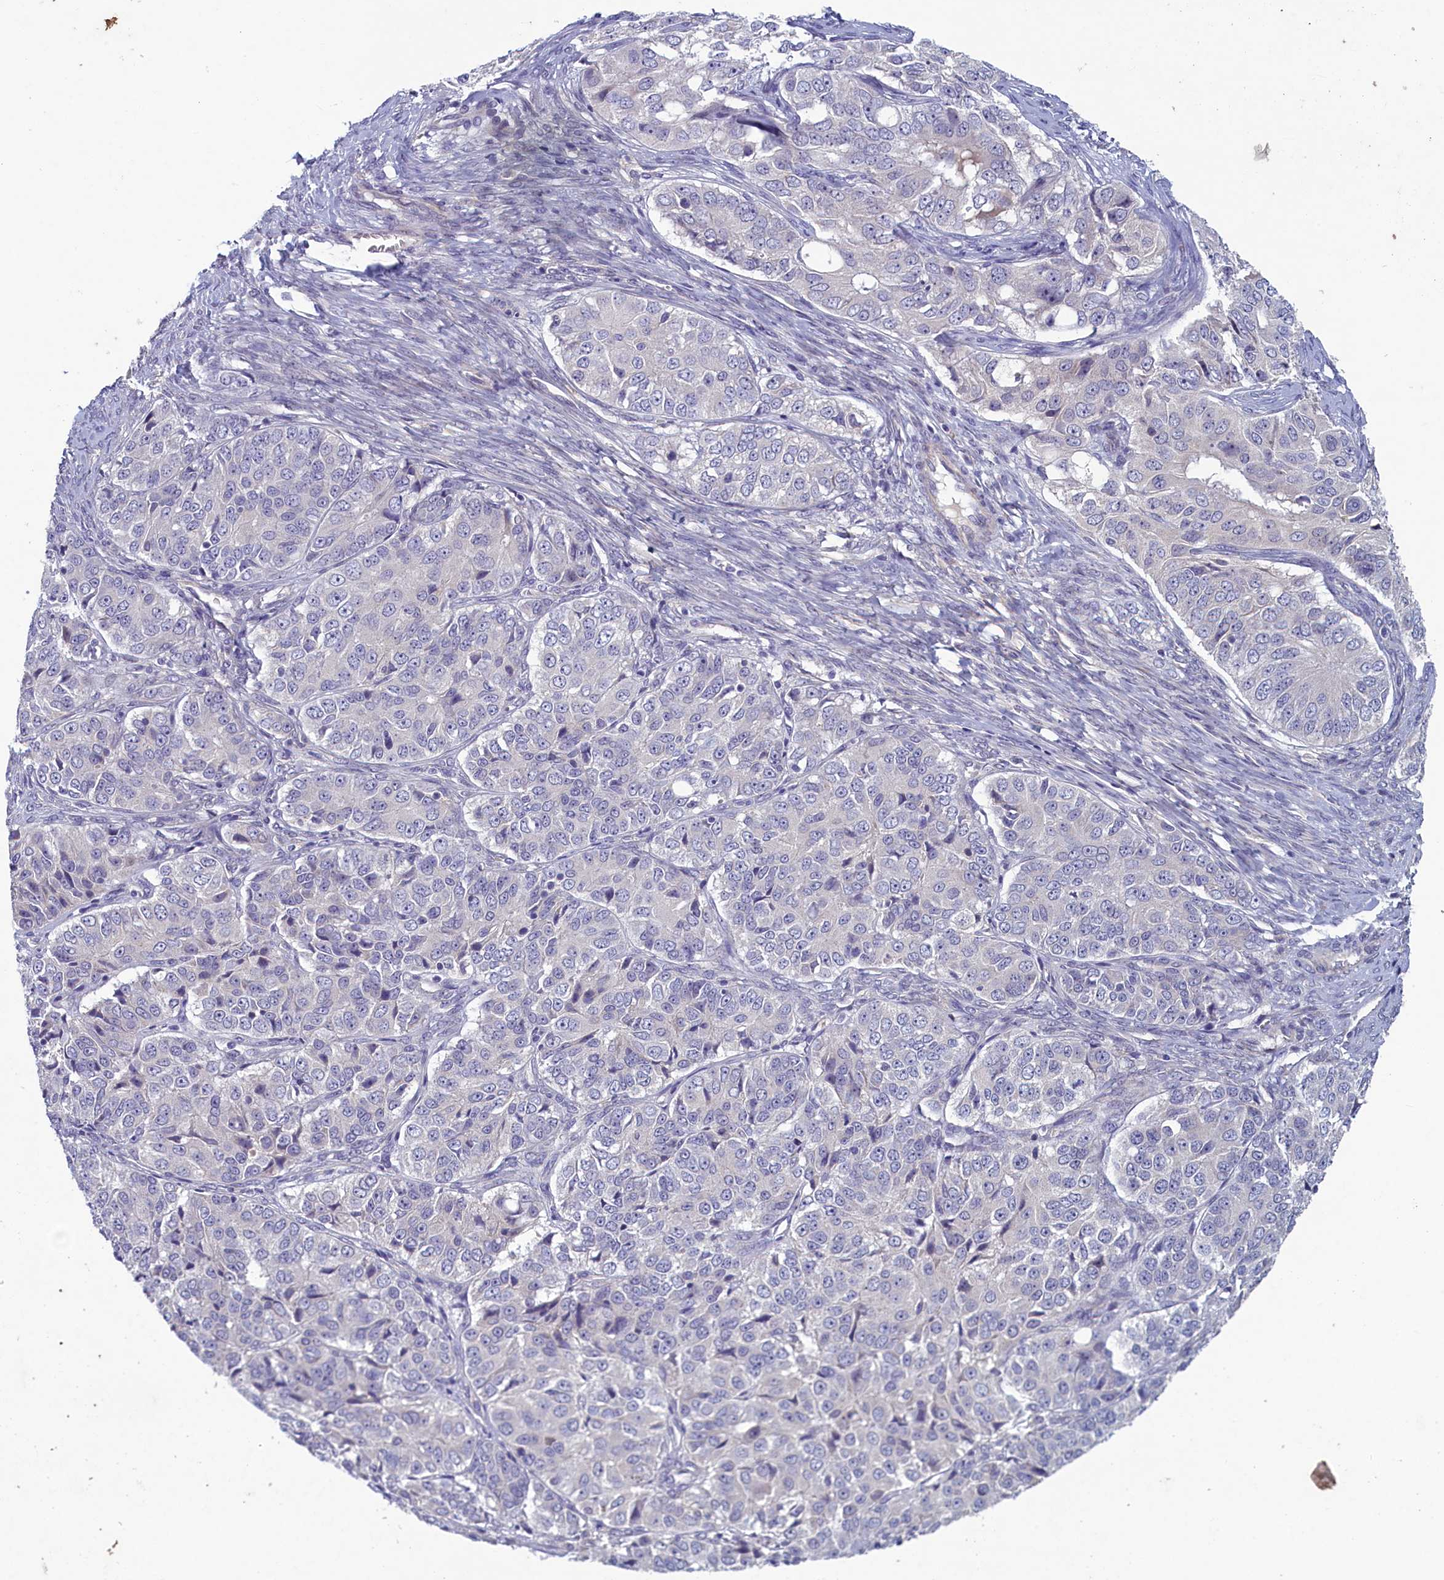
{"staining": {"intensity": "negative", "quantity": "none", "location": "none"}, "tissue": "ovarian cancer", "cell_type": "Tumor cells", "image_type": "cancer", "snomed": [{"axis": "morphology", "description": "Carcinoma, endometroid"}, {"axis": "topography", "description": "Ovary"}], "caption": "IHC image of ovarian cancer (endometroid carcinoma) stained for a protein (brown), which exhibits no positivity in tumor cells. The staining was performed using DAB to visualize the protein expression in brown, while the nuclei were stained in blue with hematoxylin (Magnification: 20x).", "gene": "PLEKHG6", "patient": {"sex": "female", "age": 51}}